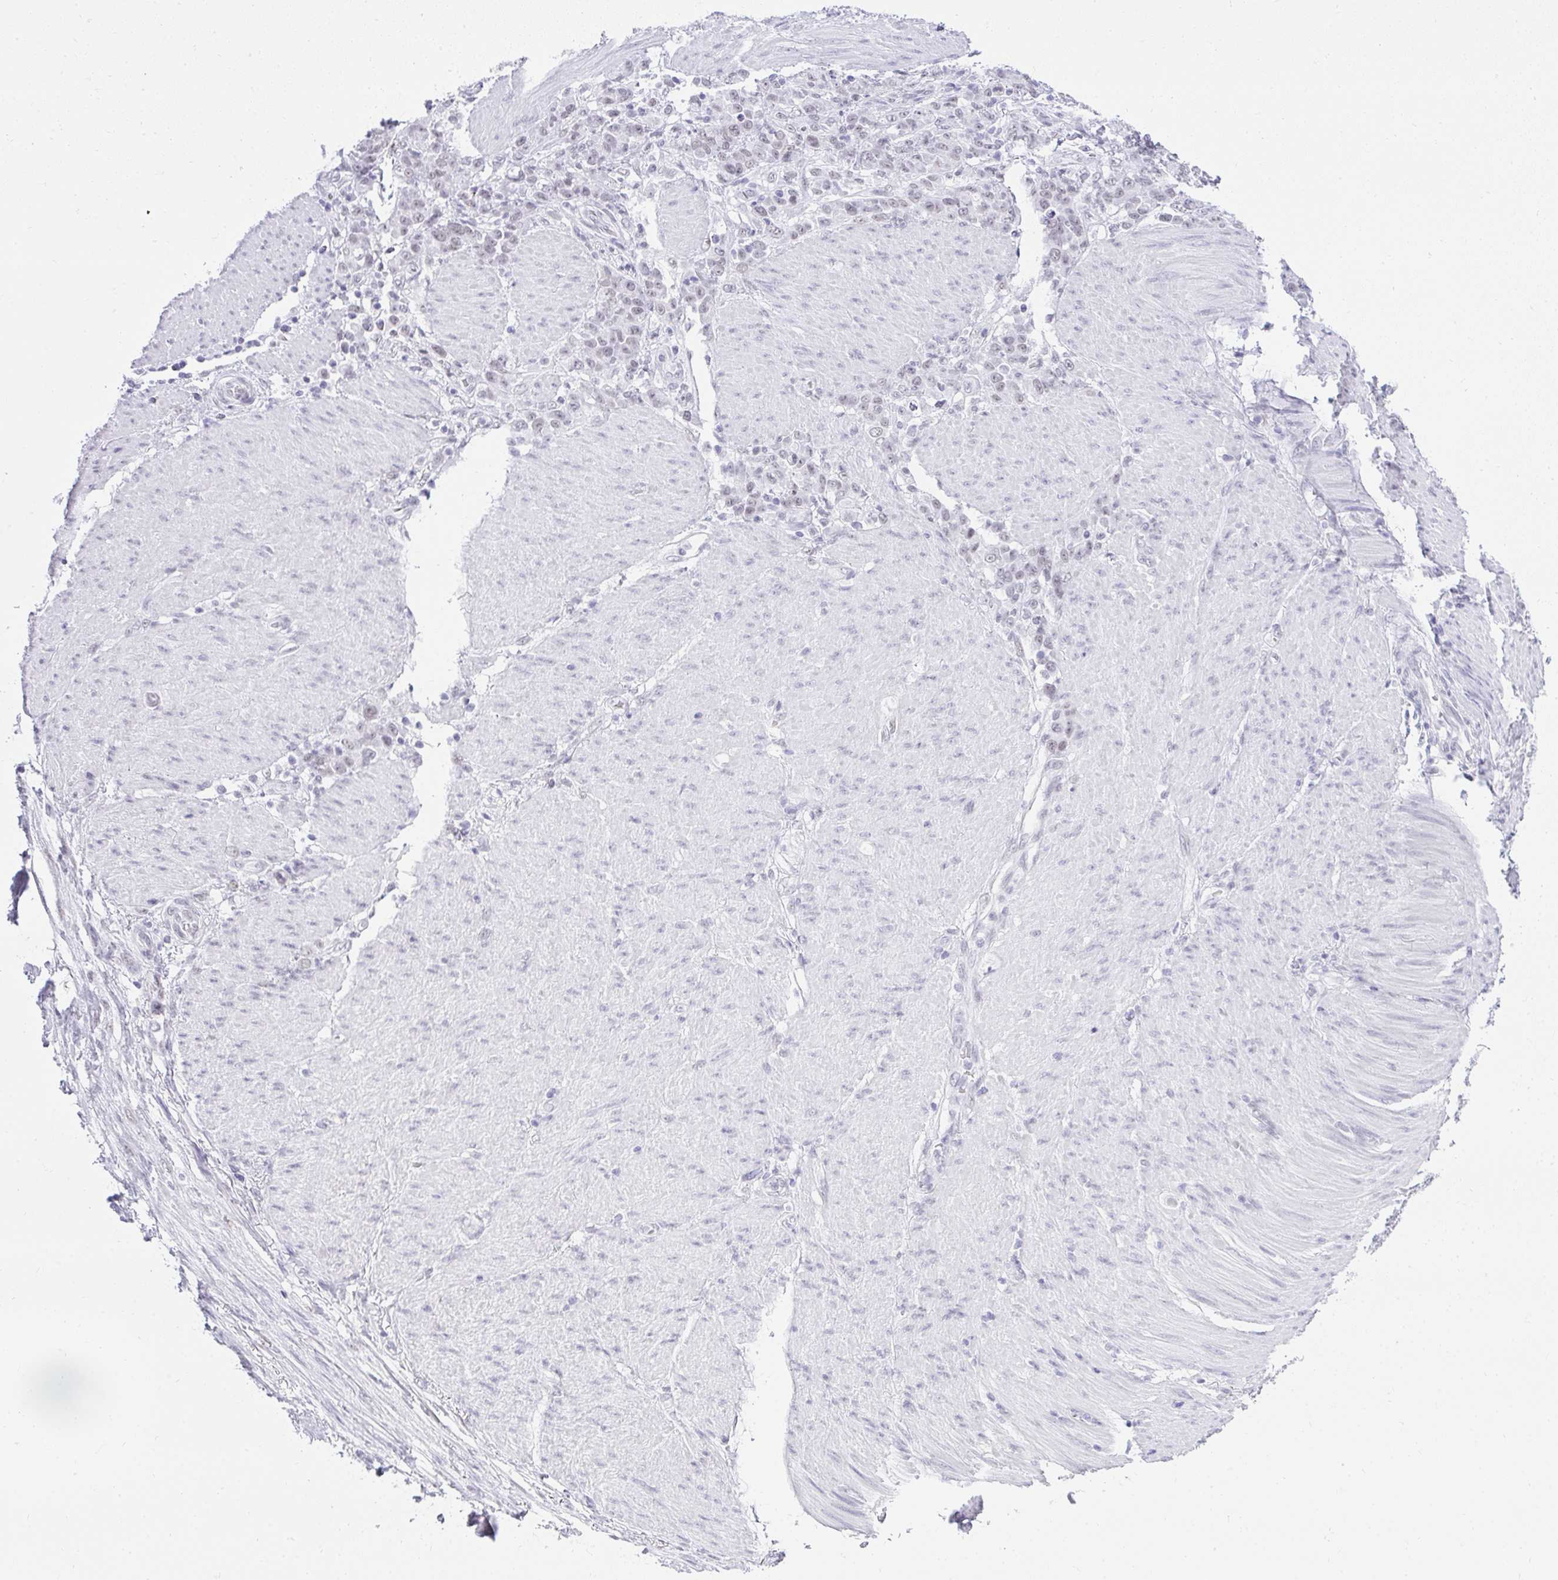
{"staining": {"intensity": "negative", "quantity": "none", "location": "none"}, "tissue": "stomach cancer", "cell_type": "Tumor cells", "image_type": "cancer", "snomed": [{"axis": "morphology", "description": "Adenocarcinoma, NOS"}, {"axis": "topography", "description": "Stomach"}], "caption": "Immunohistochemical staining of human stomach cancer displays no significant staining in tumor cells.", "gene": "PLA2G1B", "patient": {"sex": "female", "age": 79}}